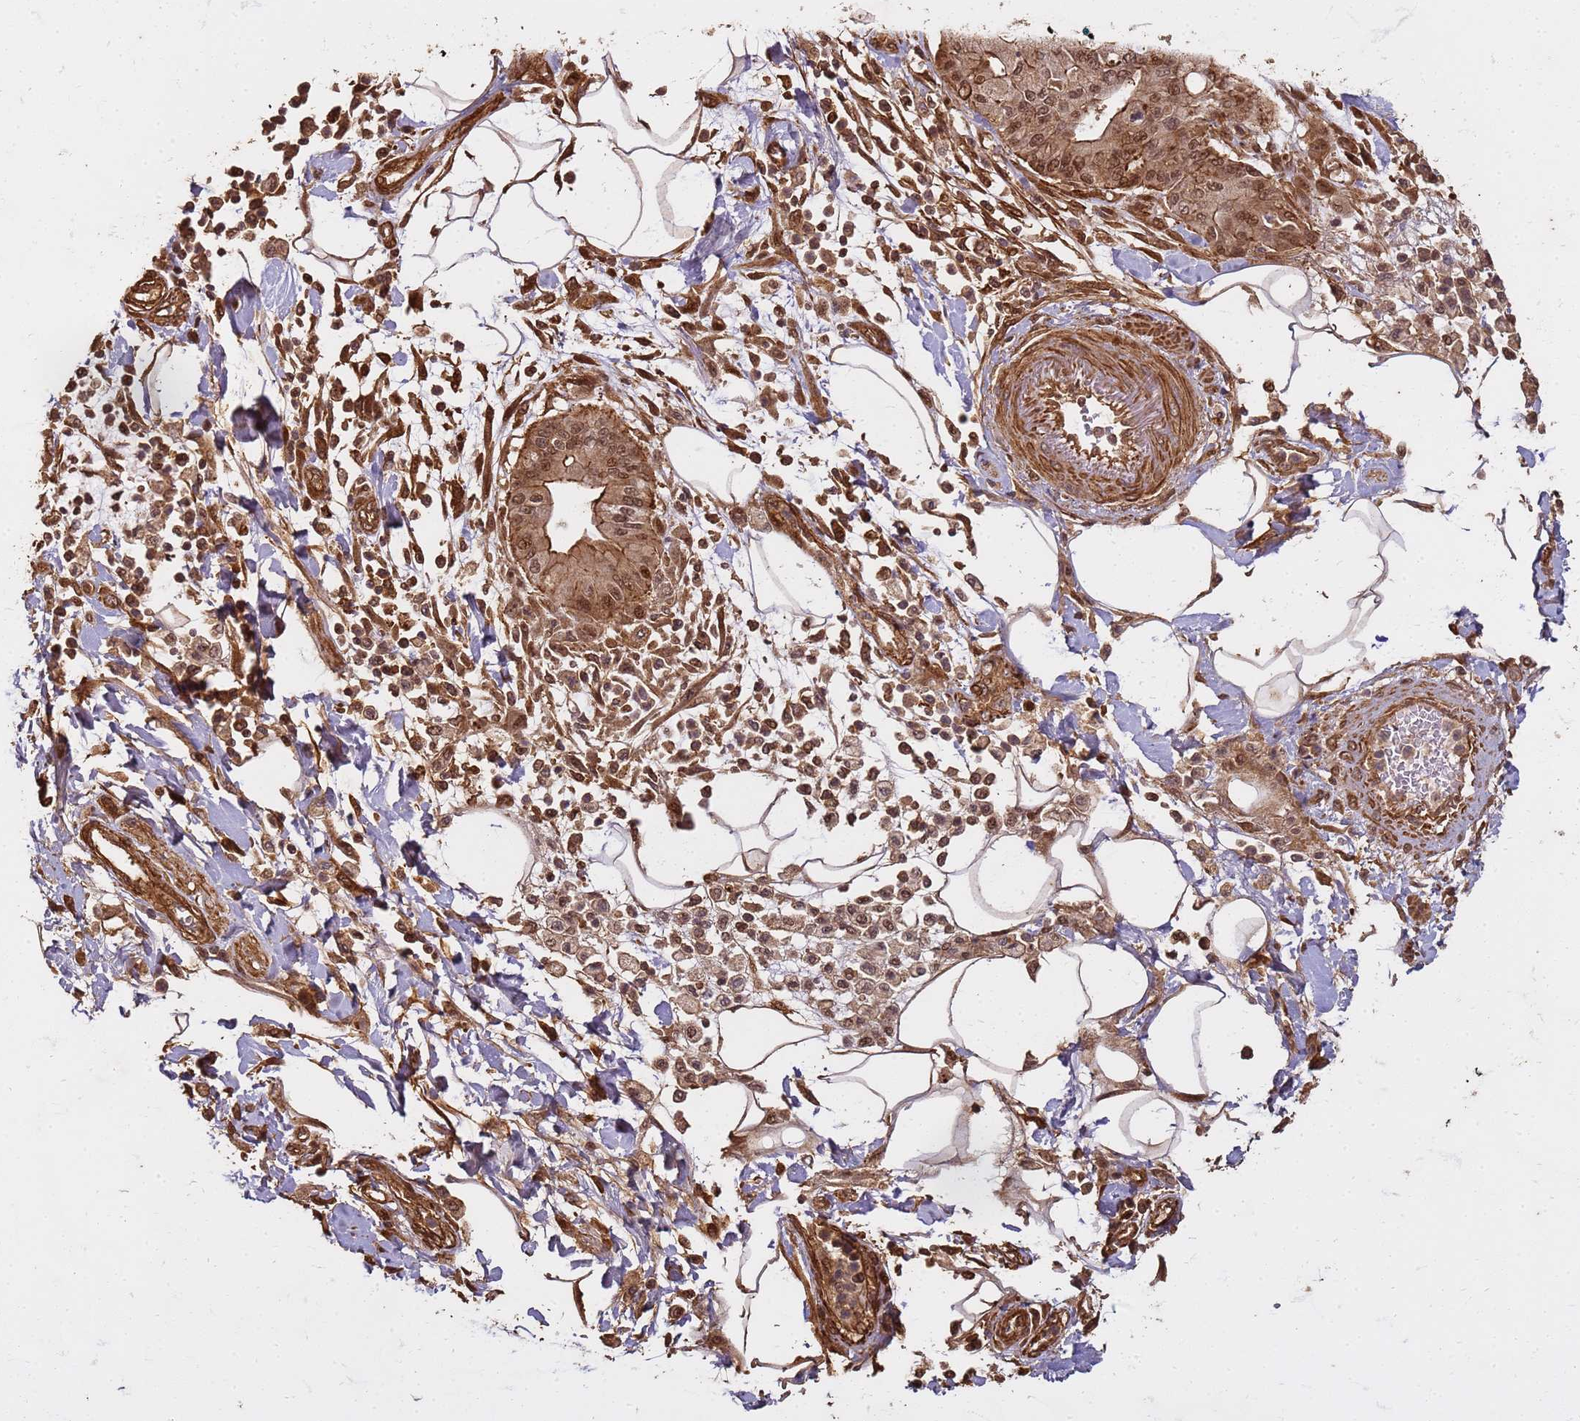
{"staining": {"intensity": "moderate", "quantity": ">75%", "location": "cytoplasmic/membranous,nuclear"}, "tissue": "pancreatic cancer", "cell_type": "Tumor cells", "image_type": "cancer", "snomed": [{"axis": "morphology", "description": "Adenocarcinoma, NOS"}, {"axis": "morphology", "description": "Adenocarcinoma, metastatic, NOS"}, {"axis": "topography", "description": "Lymph node"}, {"axis": "topography", "description": "Pancreas"}, {"axis": "topography", "description": "Duodenum"}], "caption": "Human pancreatic adenocarcinoma stained with a brown dye exhibits moderate cytoplasmic/membranous and nuclear positive expression in approximately >75% of tumor cells.", "gene": "KIF26A", "patient": {"sex": "female", "age": 64}}